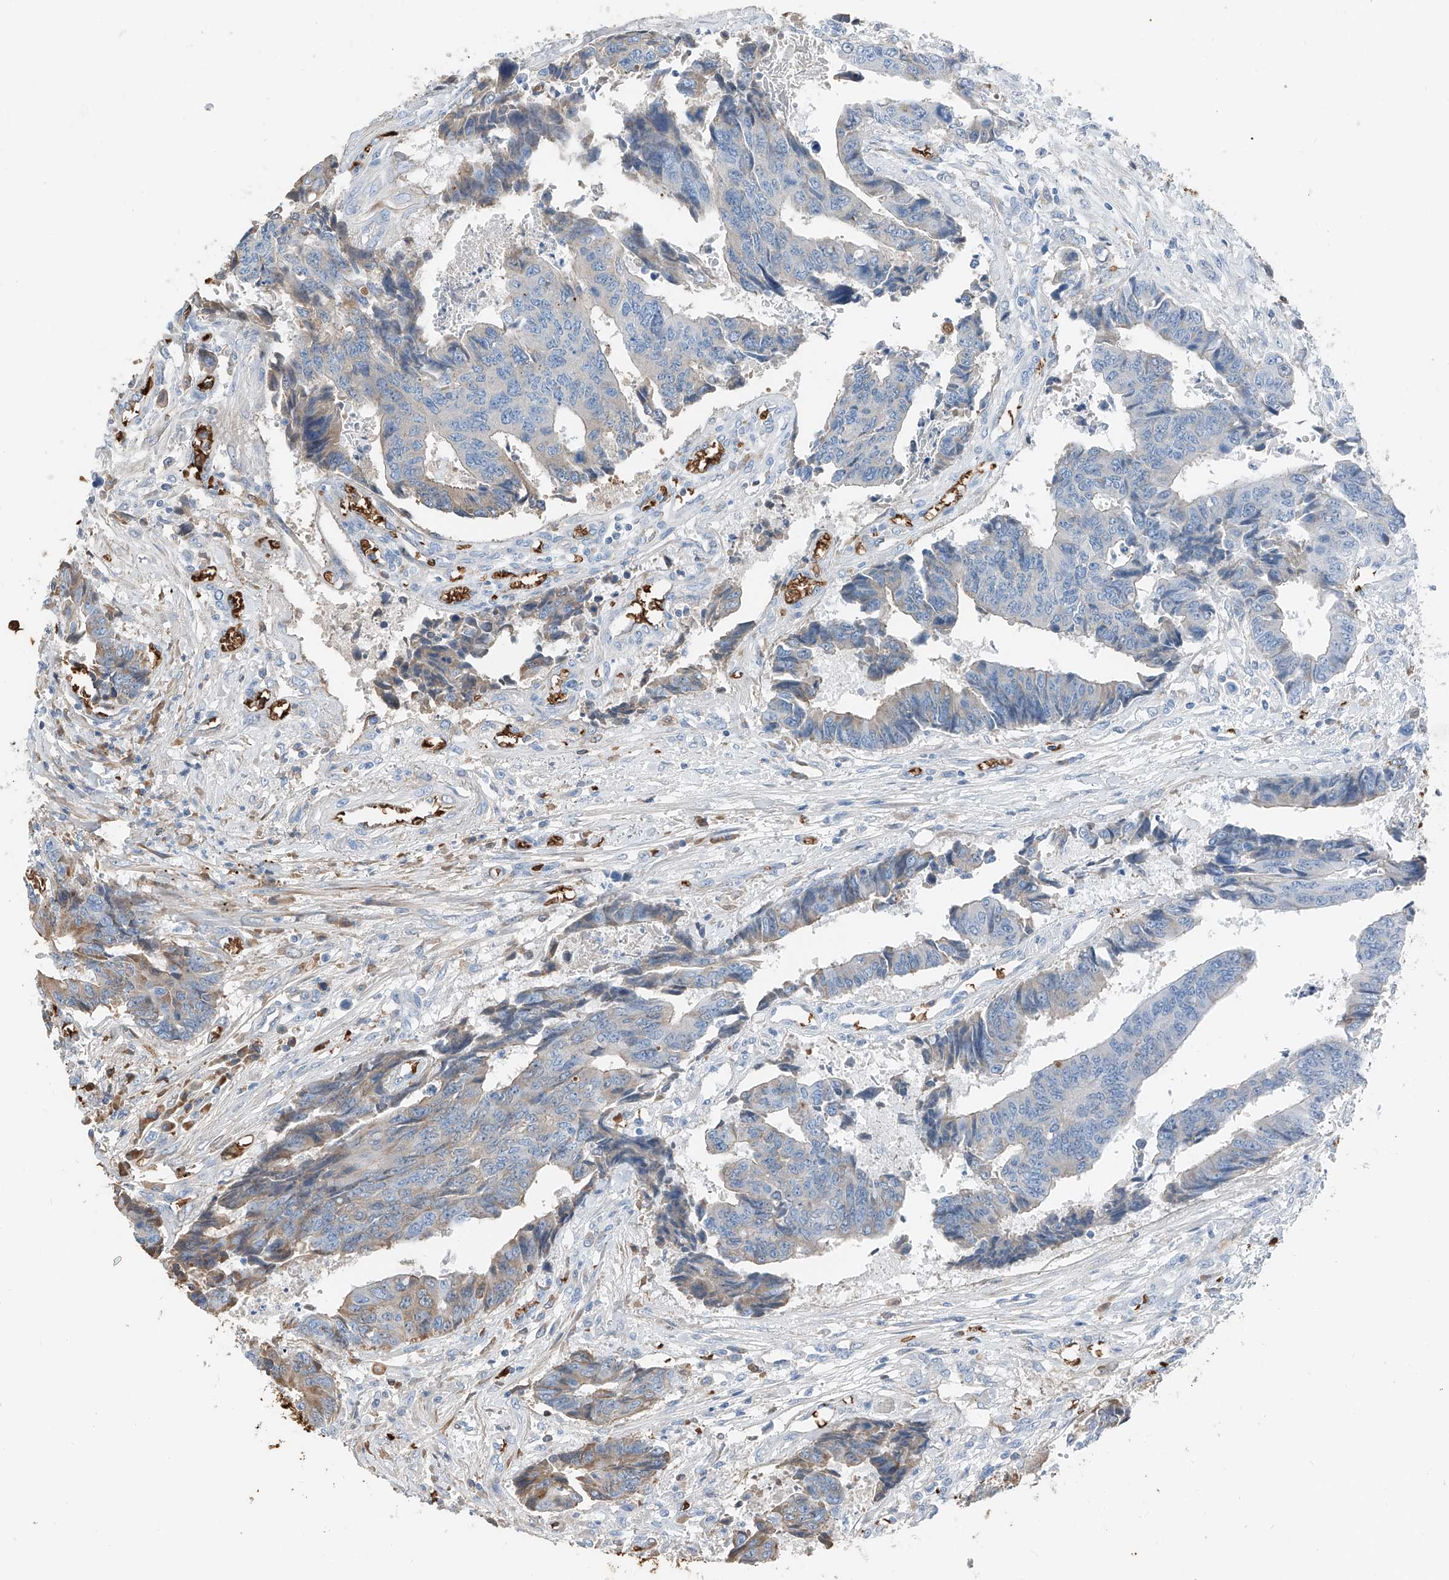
{"staining": {"intensity": "weak", "quantity": "<25%", "location": "cytoplasmic/membranous"}, "tissue": "colorectal cancer", "cell_type": "Tumor cells", "image_type": "cancer", "snomed": [{"axis": "morphology", "description": "Adenocarcinoma, NOS"}, {"axis": "topography", "description": "Rectum"}], "caption": "Immunohistochemistry (IHC) histopathology image of colorectal adenocarcinoma stained for a protein (brown), which shows no positivity in tumor cells. (DAB (3,3'-diaminobenzidine) immunohistochemistry visualized using brightfield microscopy, high magnification).", "gene": "PRSS23", "patient": {"sex": "male", "age": 84}}